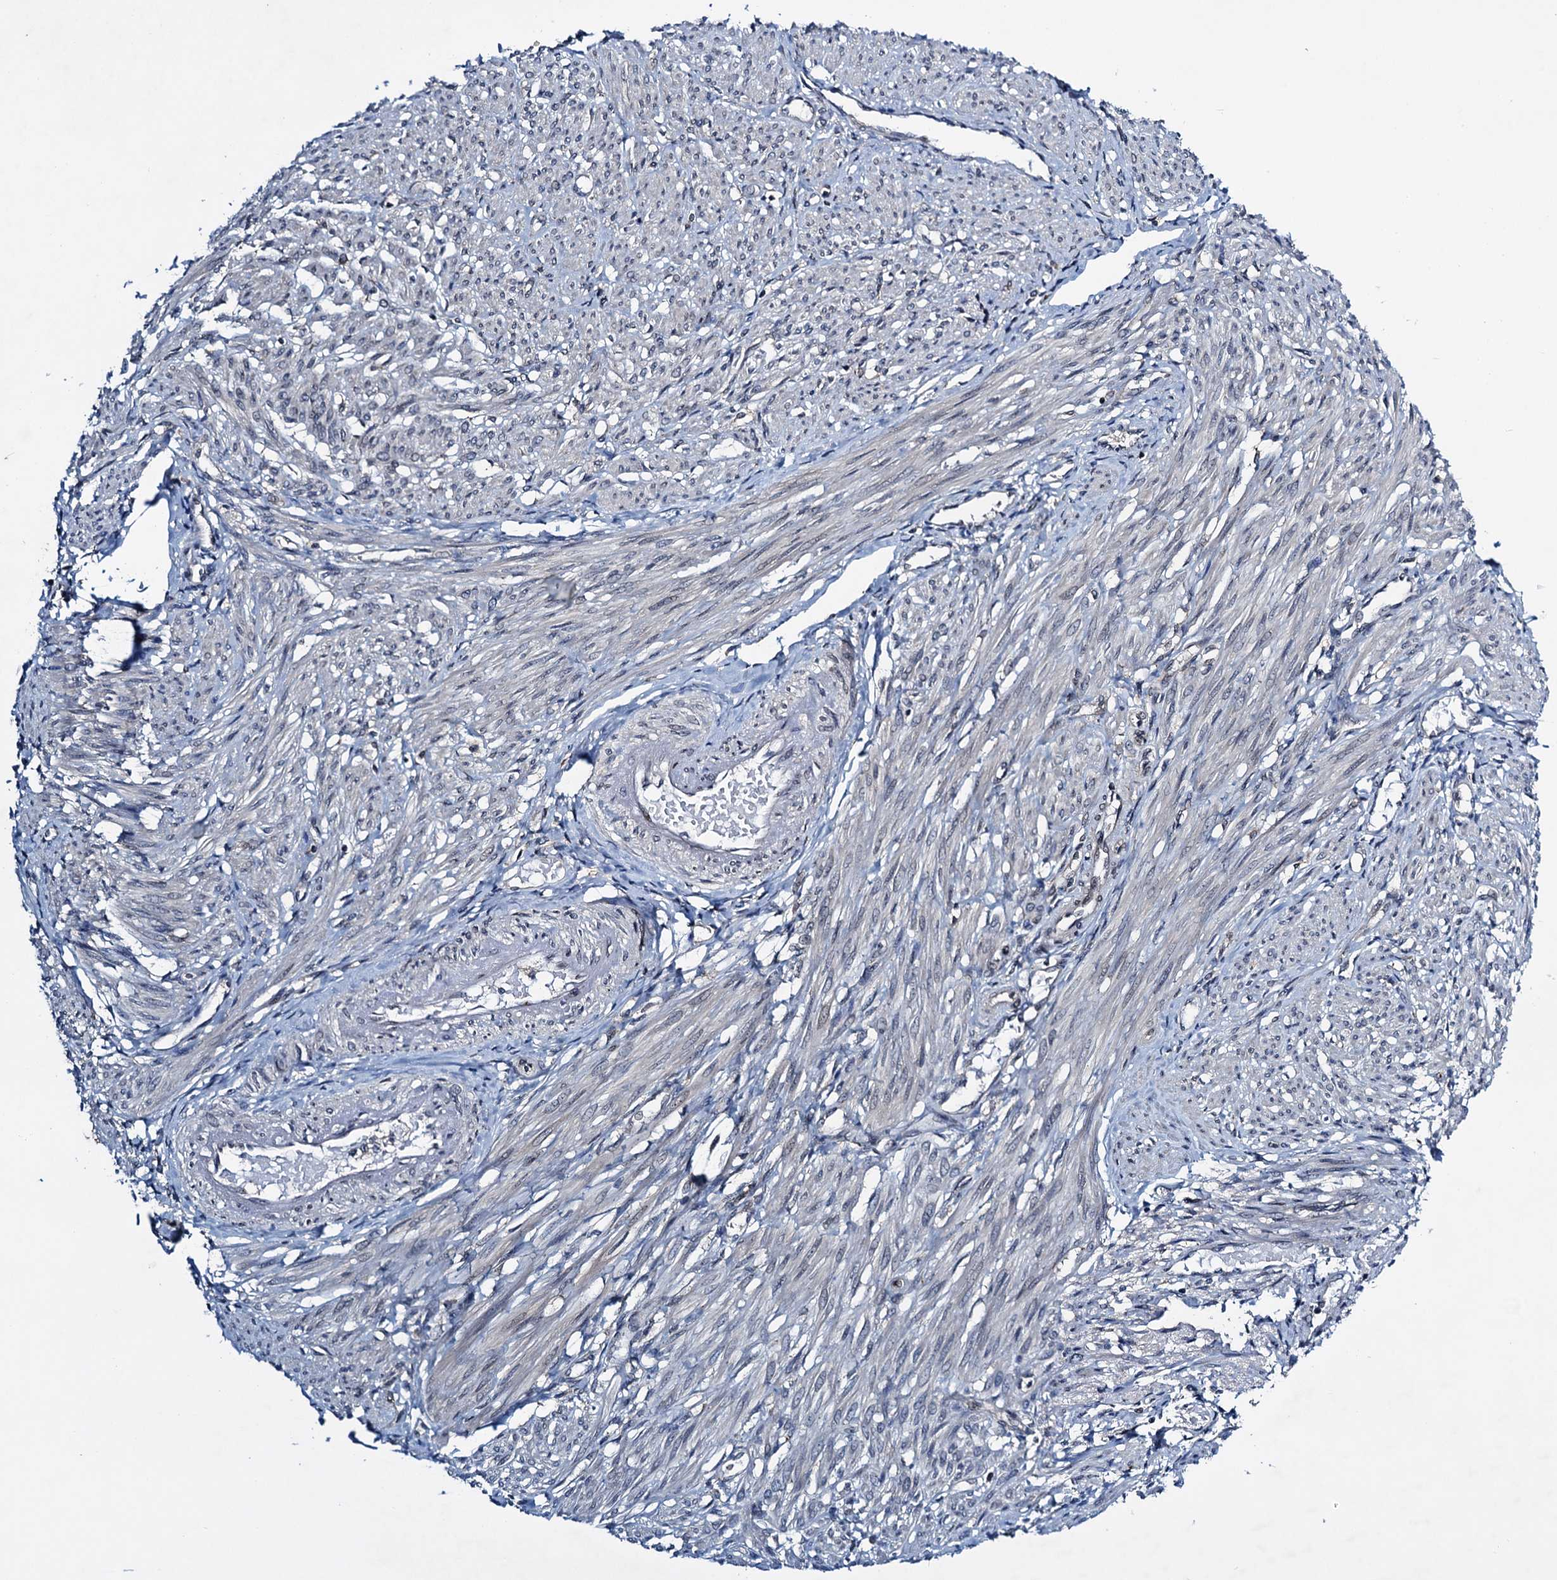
{"staining": {"intensity": "negative", "quantity": "none", "location": "none"}, "tissue": "smooth muscle", "cell_type": "Smooth muscle cells", "image_type": "normal", "snomed": [{"axis": "morphology", "description": "Normal tissue, NOS"}, {"axis": "topography", "description": "Smooth muscle"}], "caption": "The photomicrograph shows no significant positivity in smooth muscle cells of smooth muscle. The staining is performed using DAB brown chromogen with nuclei counter-stained in using hematoxylin.", "gene": "RNF165", "patient": {"sex": "female", "age": 39}}